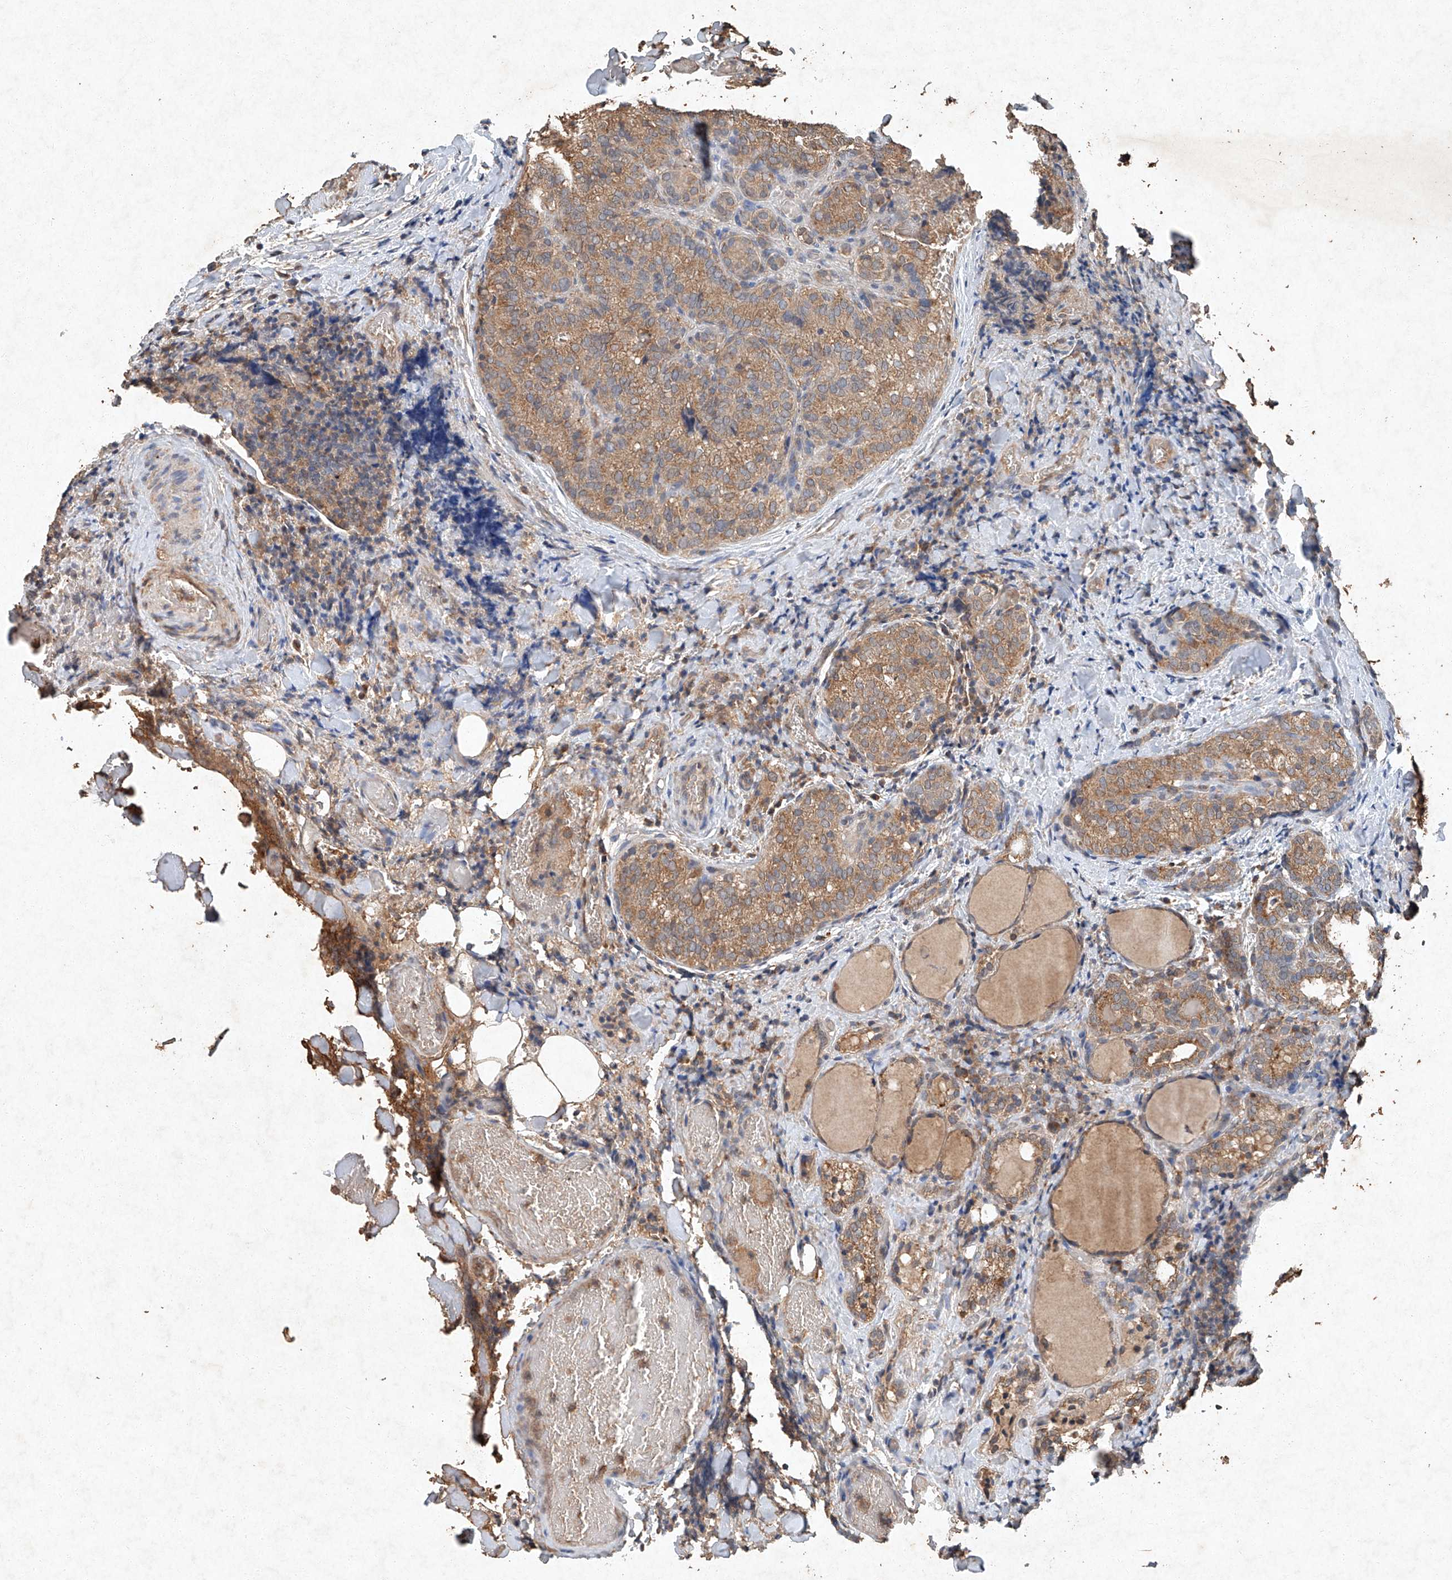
{"staining": {"intensity": "weak", "quantity": ">75%", "location": "cytoplasmic/membranous"}, "tissue": "thyroid cancer", "cell_type": "Tumor cells", "image_type": "cancer", "snomed": [{"axis": "morphology", "description": "Normal tissue, NOS"}, {"axis": "morphology", "description": "Papillary adenocarcinoma, NOS"}, {"axis": "topography", "description": "Thyroid gland"}], "caption": "A high-resolution histopathology image shows immunohistochemistry (IHC) staining of thyroid cancer (papillary adenocarcinoma), which reveals weak cytoplasmic/membranous staining in approximately >75% of tumor cells.", "gene": "STK3", "patient": {"sex": "female", "age": 30}}